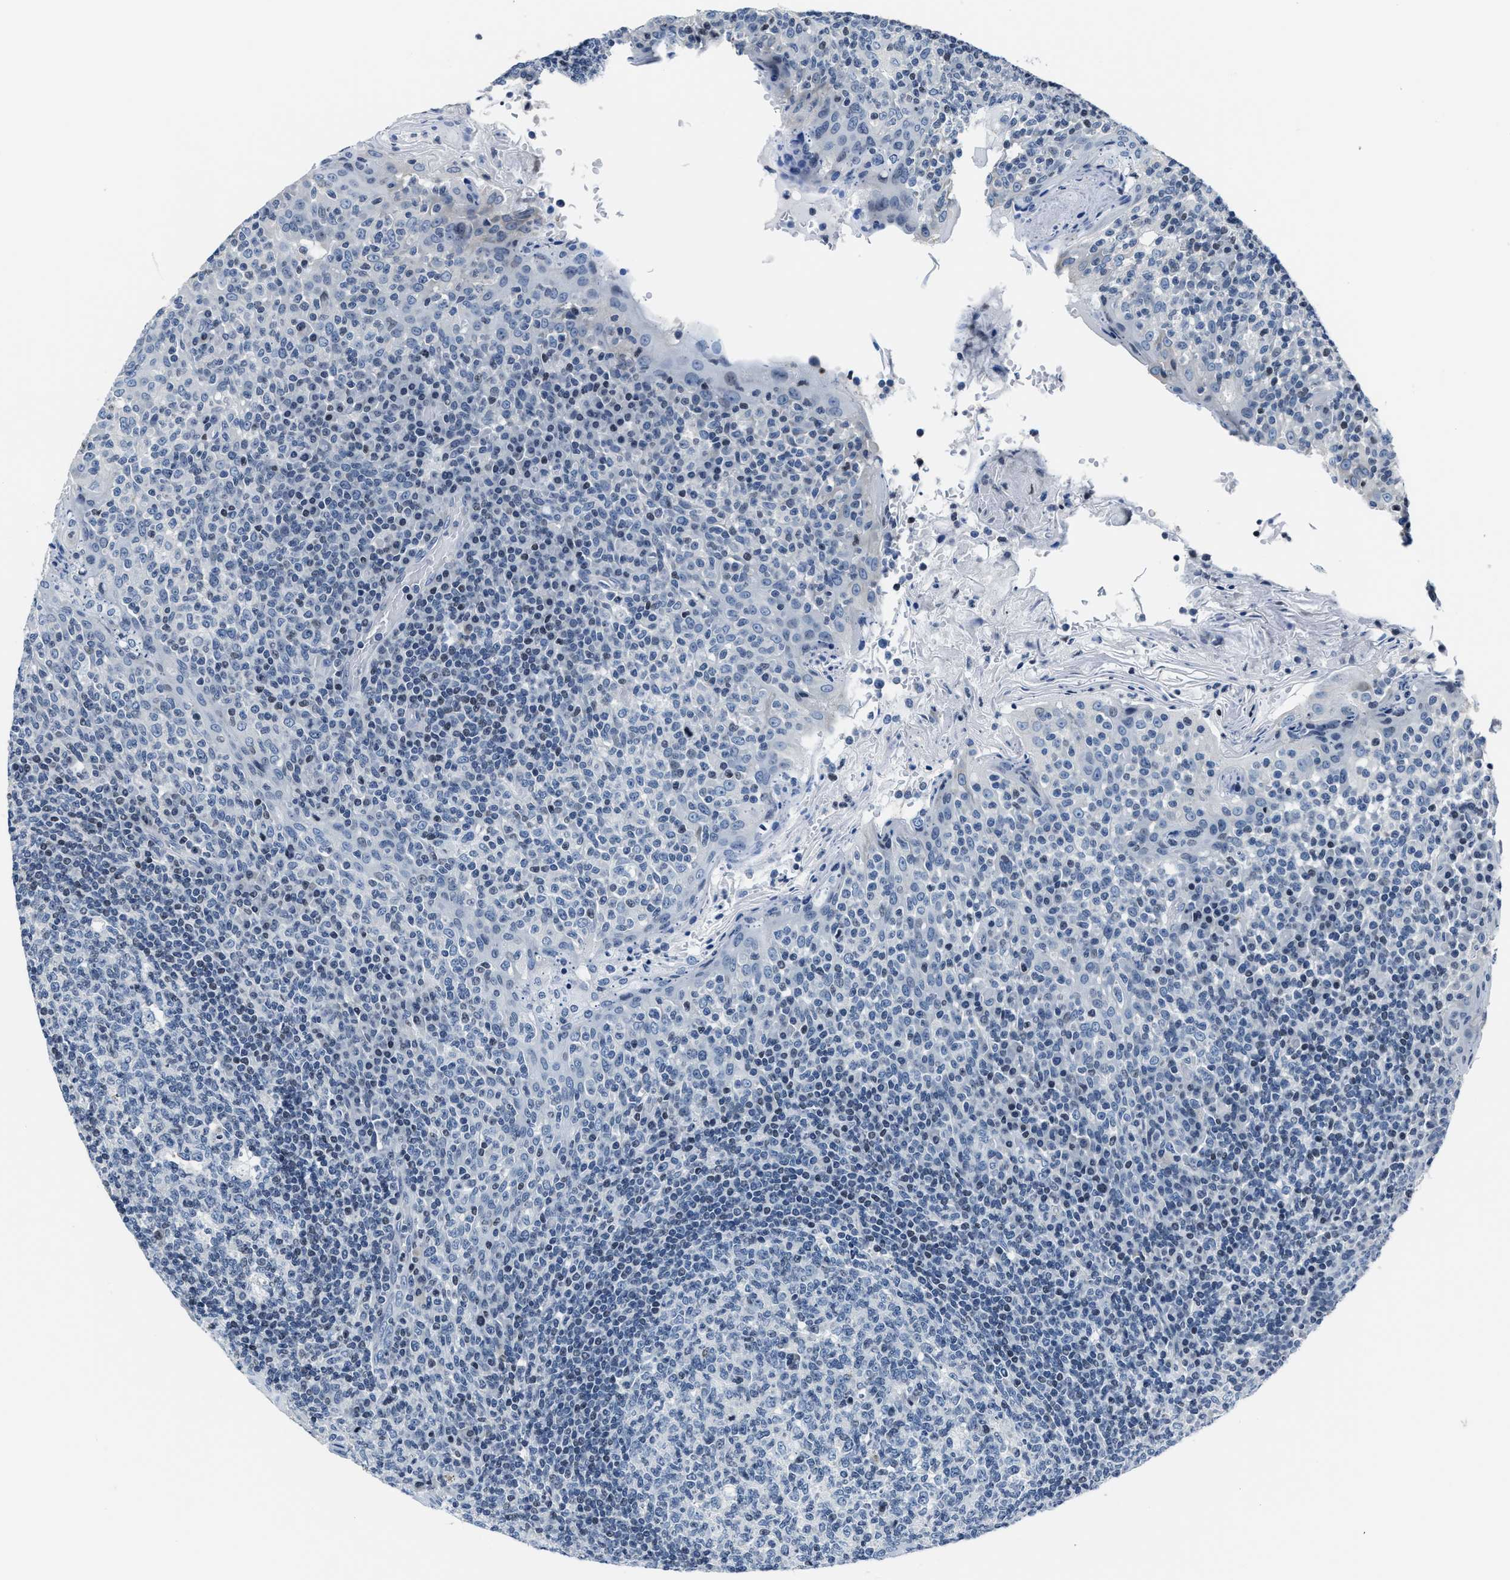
{"staining": {"intensity": "negative", "quantity": "none", "location": "none"}, "tissue": "tonsil", "cell_type": "Germinal center cells", "image_type": "normal", "snomed": [{"axis": "morphology", "description": "Normal tissue, NOS"}, {"axis": "topography", "description": "Tonsil"}], "caption": "The histopathology image reveals no significant positivity in germinal center cells of tonsil.", "gene": "ASZ1", "patient": {"sex": "female", "age": 19}}